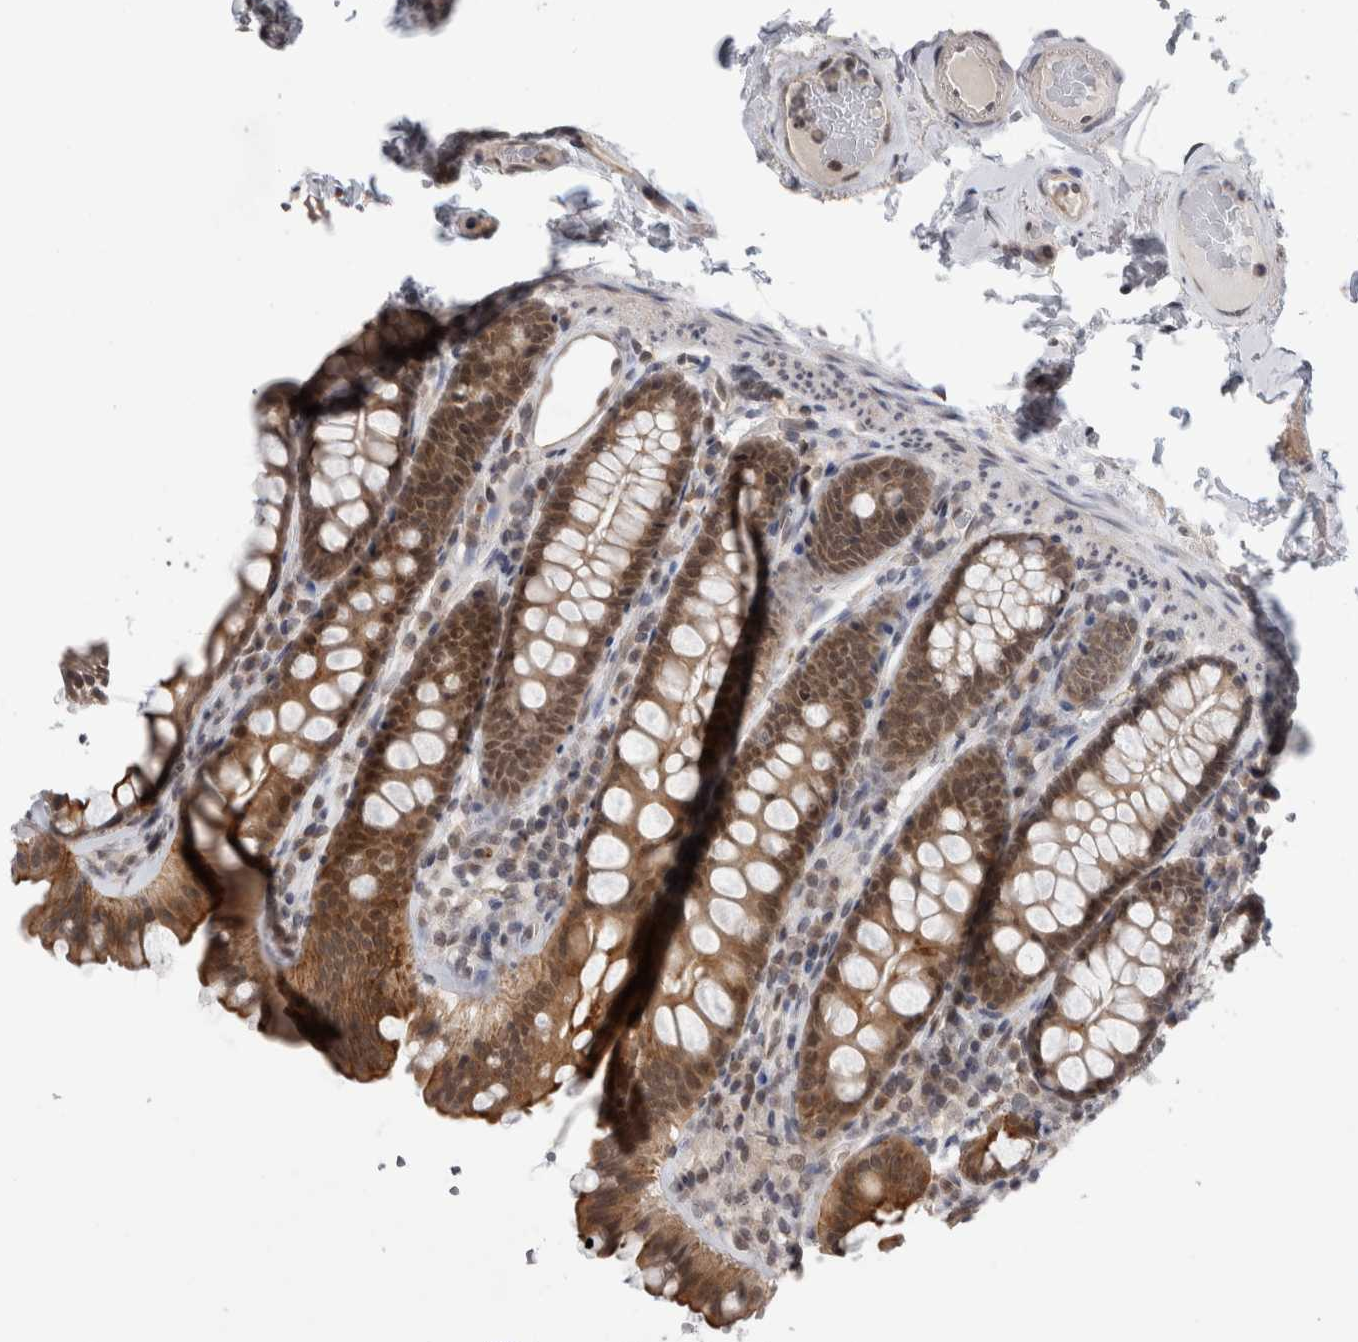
{"staining": {"intensity": "weak", "quantity": ">75%", "location": "cytoplasmic/membranous"}, "tissue": "colon", "cell_type": "Endothelial cells", "image_type": "normal", "snomed": [{"axis": "morphology", "description": "Normal tissue, NOS"}, {"axis": "topography", "description": "Colon"}, {"axis": "topography", "description": "Peripheral nerve tissue"}], "caption": "Human colon stained with a brown dye exhibits weak cytoplasmic/membranous positive staining in about >75% of endothelial cells.", "gene": "ZNF341", "patient": {"sex": "female", "age": 61}}